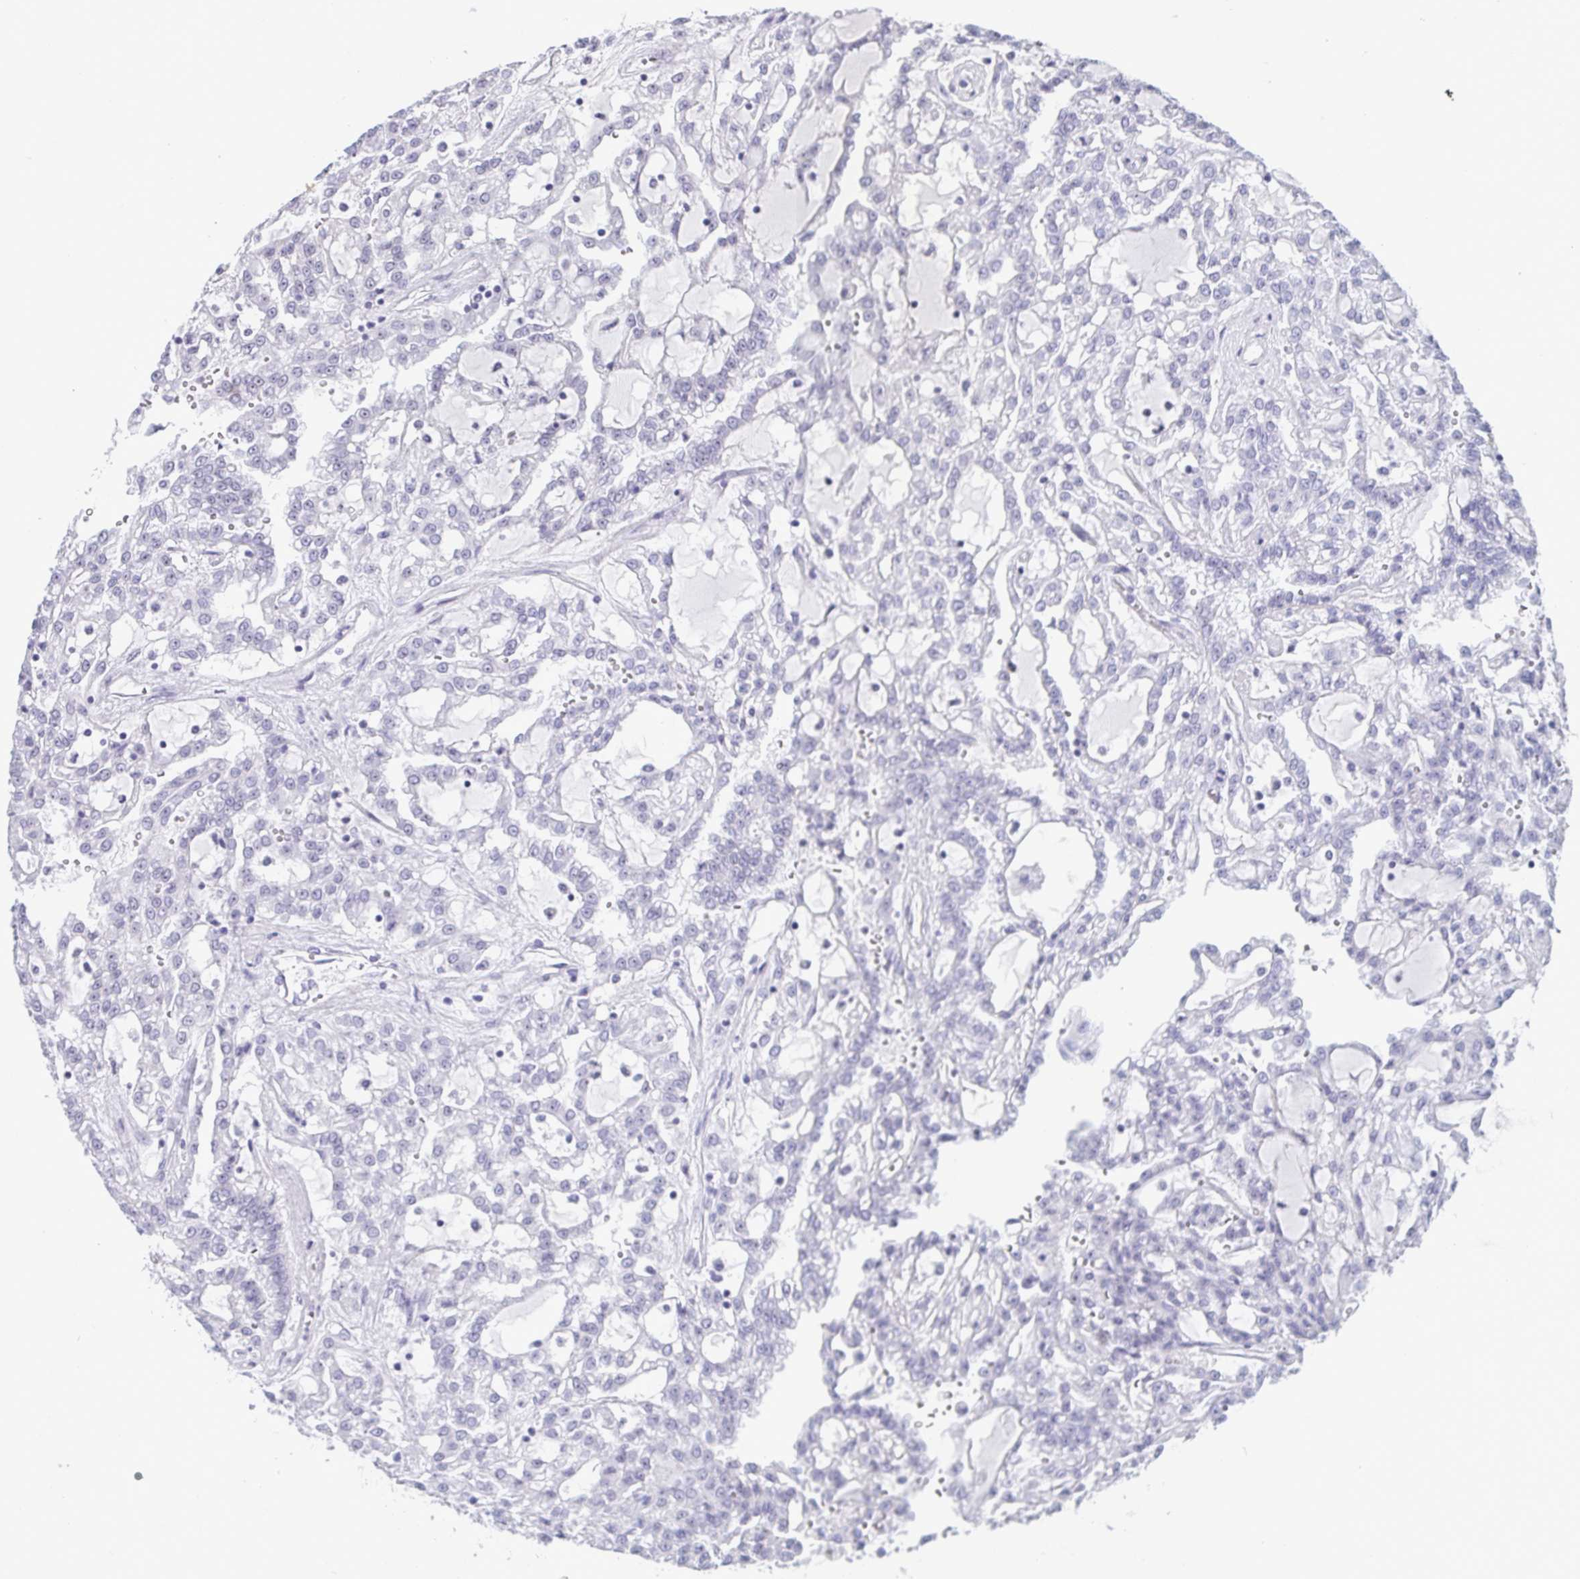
{"staining": {"intensity": "negative", "quantity": "none", "location": "none"}, "tissue": "renal cancer", "cell_type": "Tumor cells", "image_type": "cancer", "snomed": [{"axis": "morphology", "description": "Adenocarcinoma, NOS"}, {"axis": "topography", "description": "Kidney"}], "caption": "Tumor cells are negative for brown protein staining in renal cancer.", "gene": "BZW1", "patient": {"sex": "male", "age": 63}}